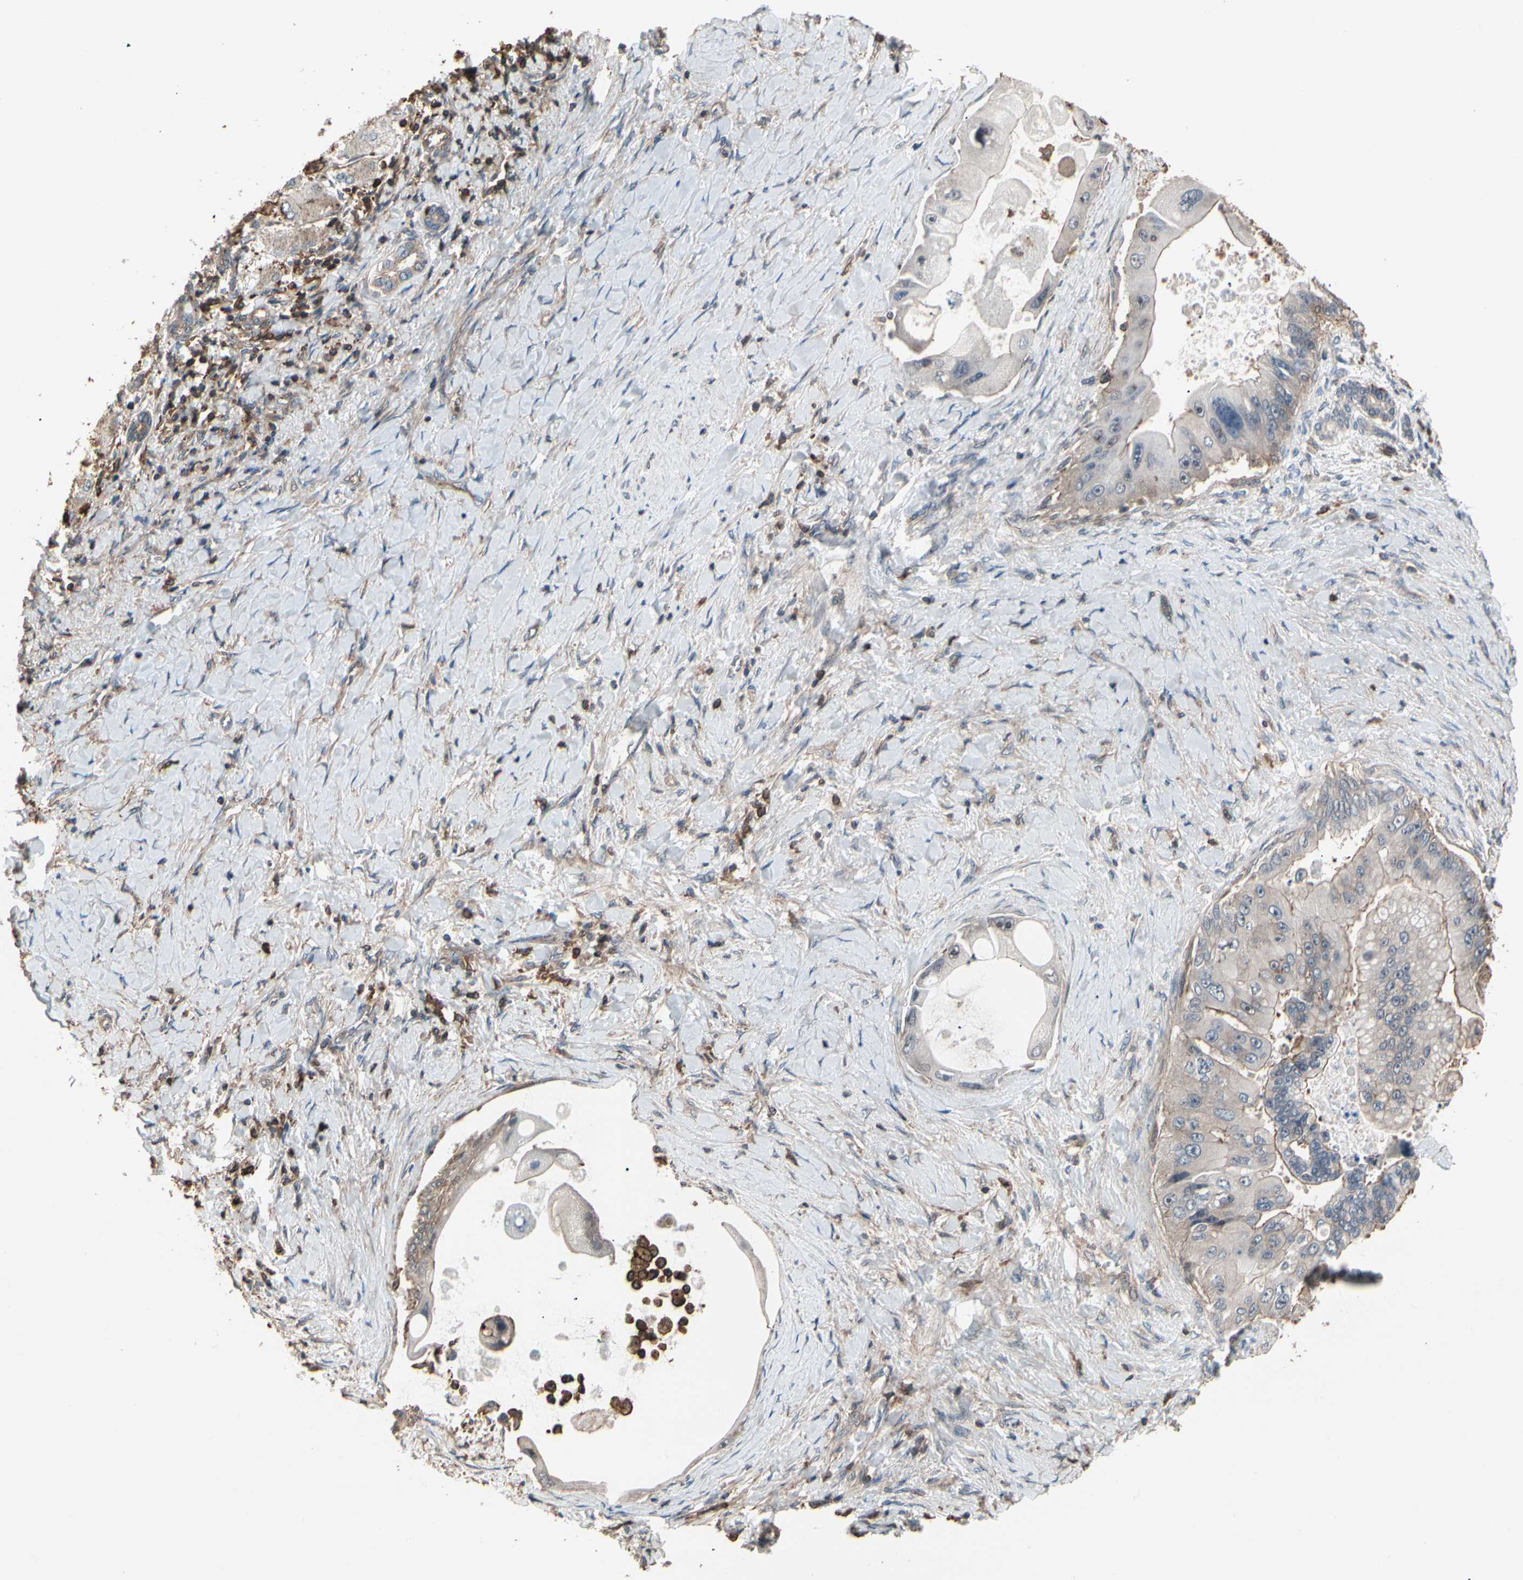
{"staining": {"intensity": "moderate", "quantity": "<25%", "location": "cytoplasmic/membranous"}, "tissue": "liver cancer", "cell_type": "Tumor cells", "image_type": "cancer", "snomed": [{"axis": "morphology", "description": "Normal tissue, NOS"}, {"axis": "morphology", "description": "Cholangiocarcinoma"}, {"axis": "topography", "description": "Liver"}, {"axis": "topography", "description": "Peripheral nerve tissue"}], "caption": "Protein expression analysis of human cholangiocarcinoma (liver) reveals moderate cytoplasmic/membranous staining in approximately <25% of tumor cells.", "gene": "MAPK13", "patient": {"sex": "male", "age": 50}}